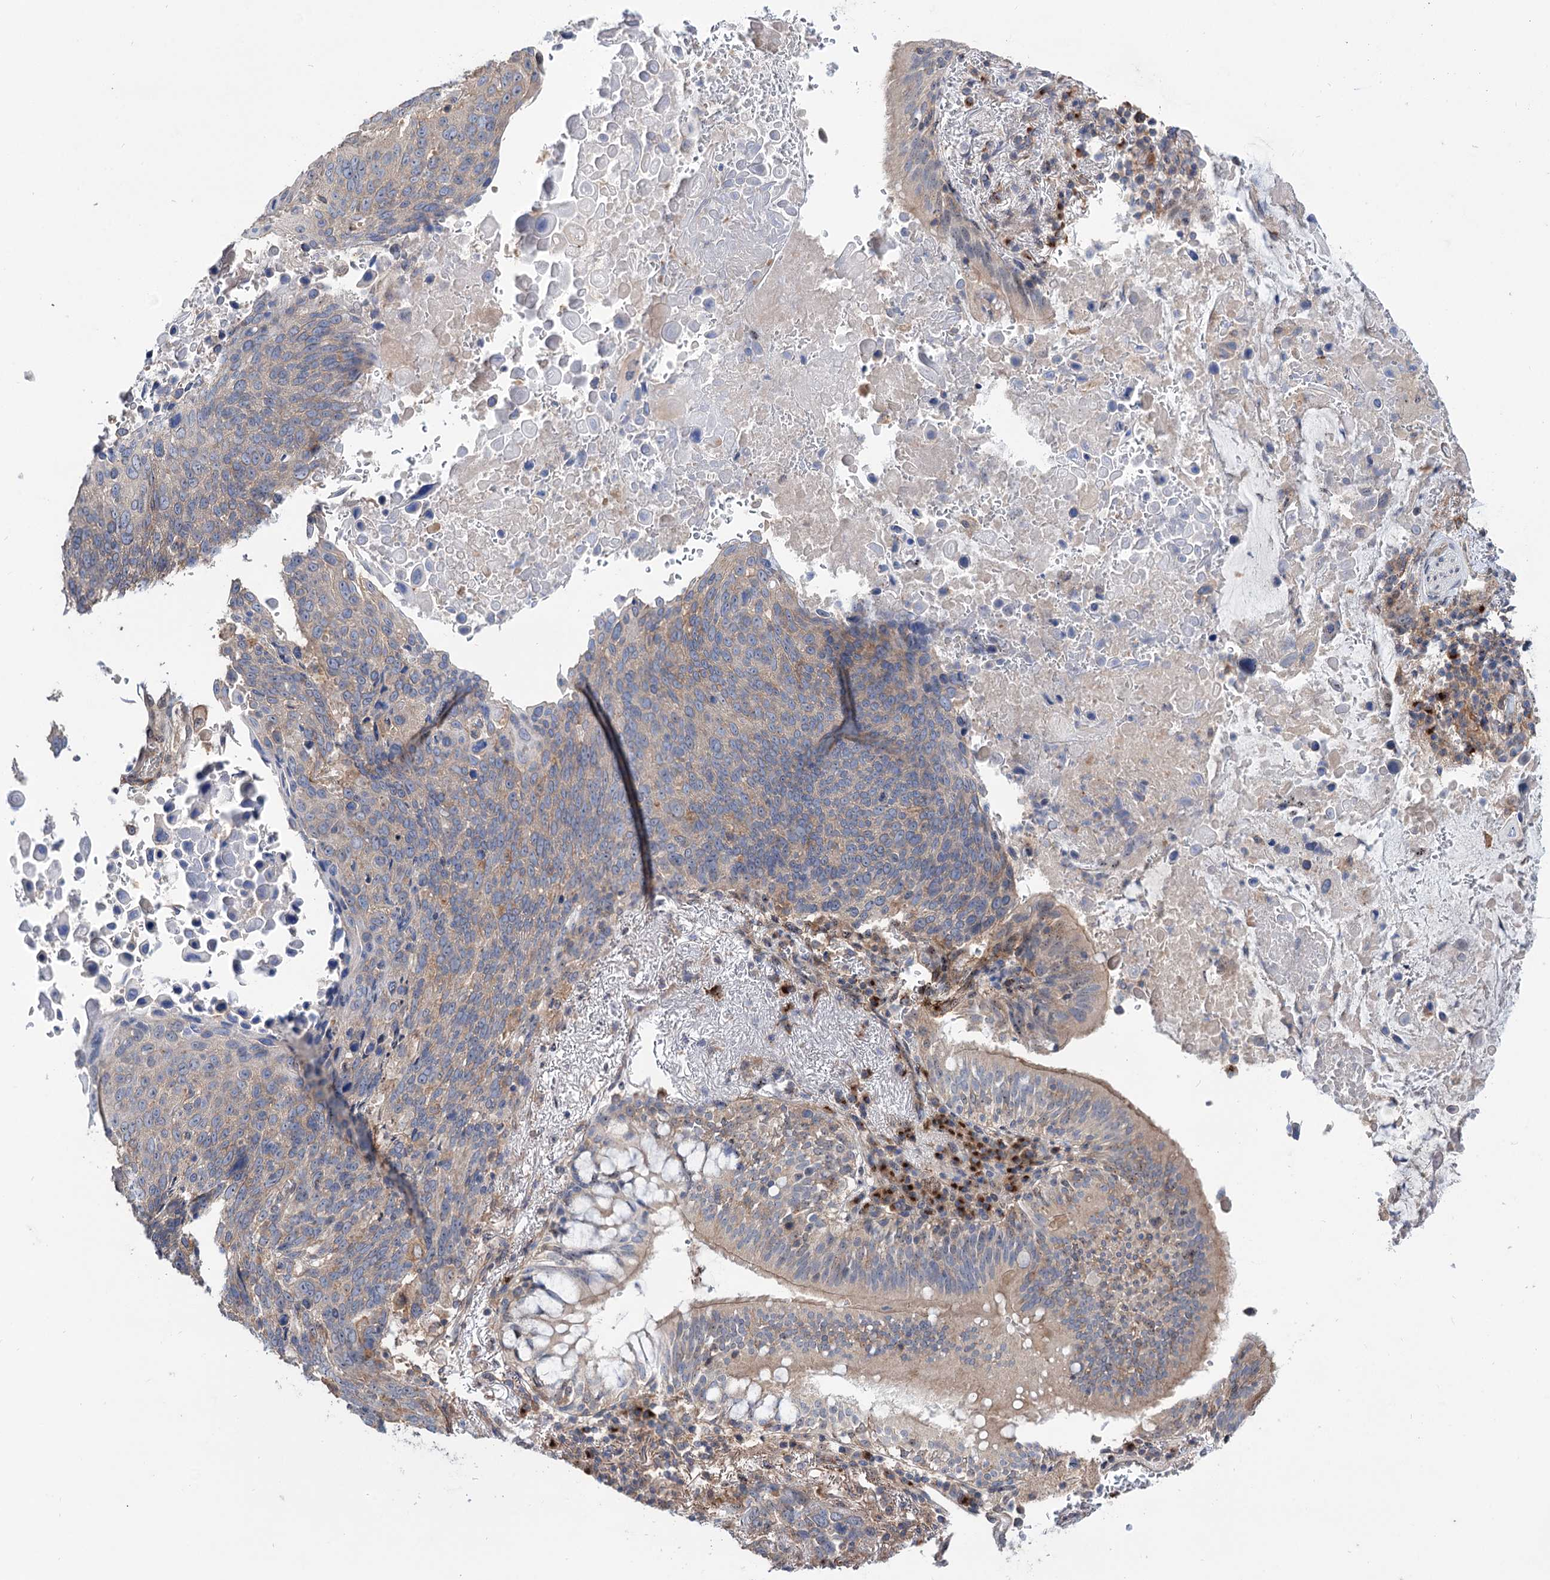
{"staining": {"intensity": "moderate", "quantity": "<25%", "location": "cytoplasmic/membranous"}, "tissue": "lung cancer", "cell_type": "Tumor cells", "image_type": "cancer", "snomed": [{"axis": "morphology", "description": "Squamous cell carcinoma, NOS"}, {"axis": "topography", "description": "Lung"}], "caption": "About <25% of tumor cells in squamous cell carcinoma (lung) demonstrate moderate cytoplasmic/membranous protein expression as visualized by brown immunohistochemical staining.", "gene": "SEC24A", "patient": {"sex": "male", "age": 66}}